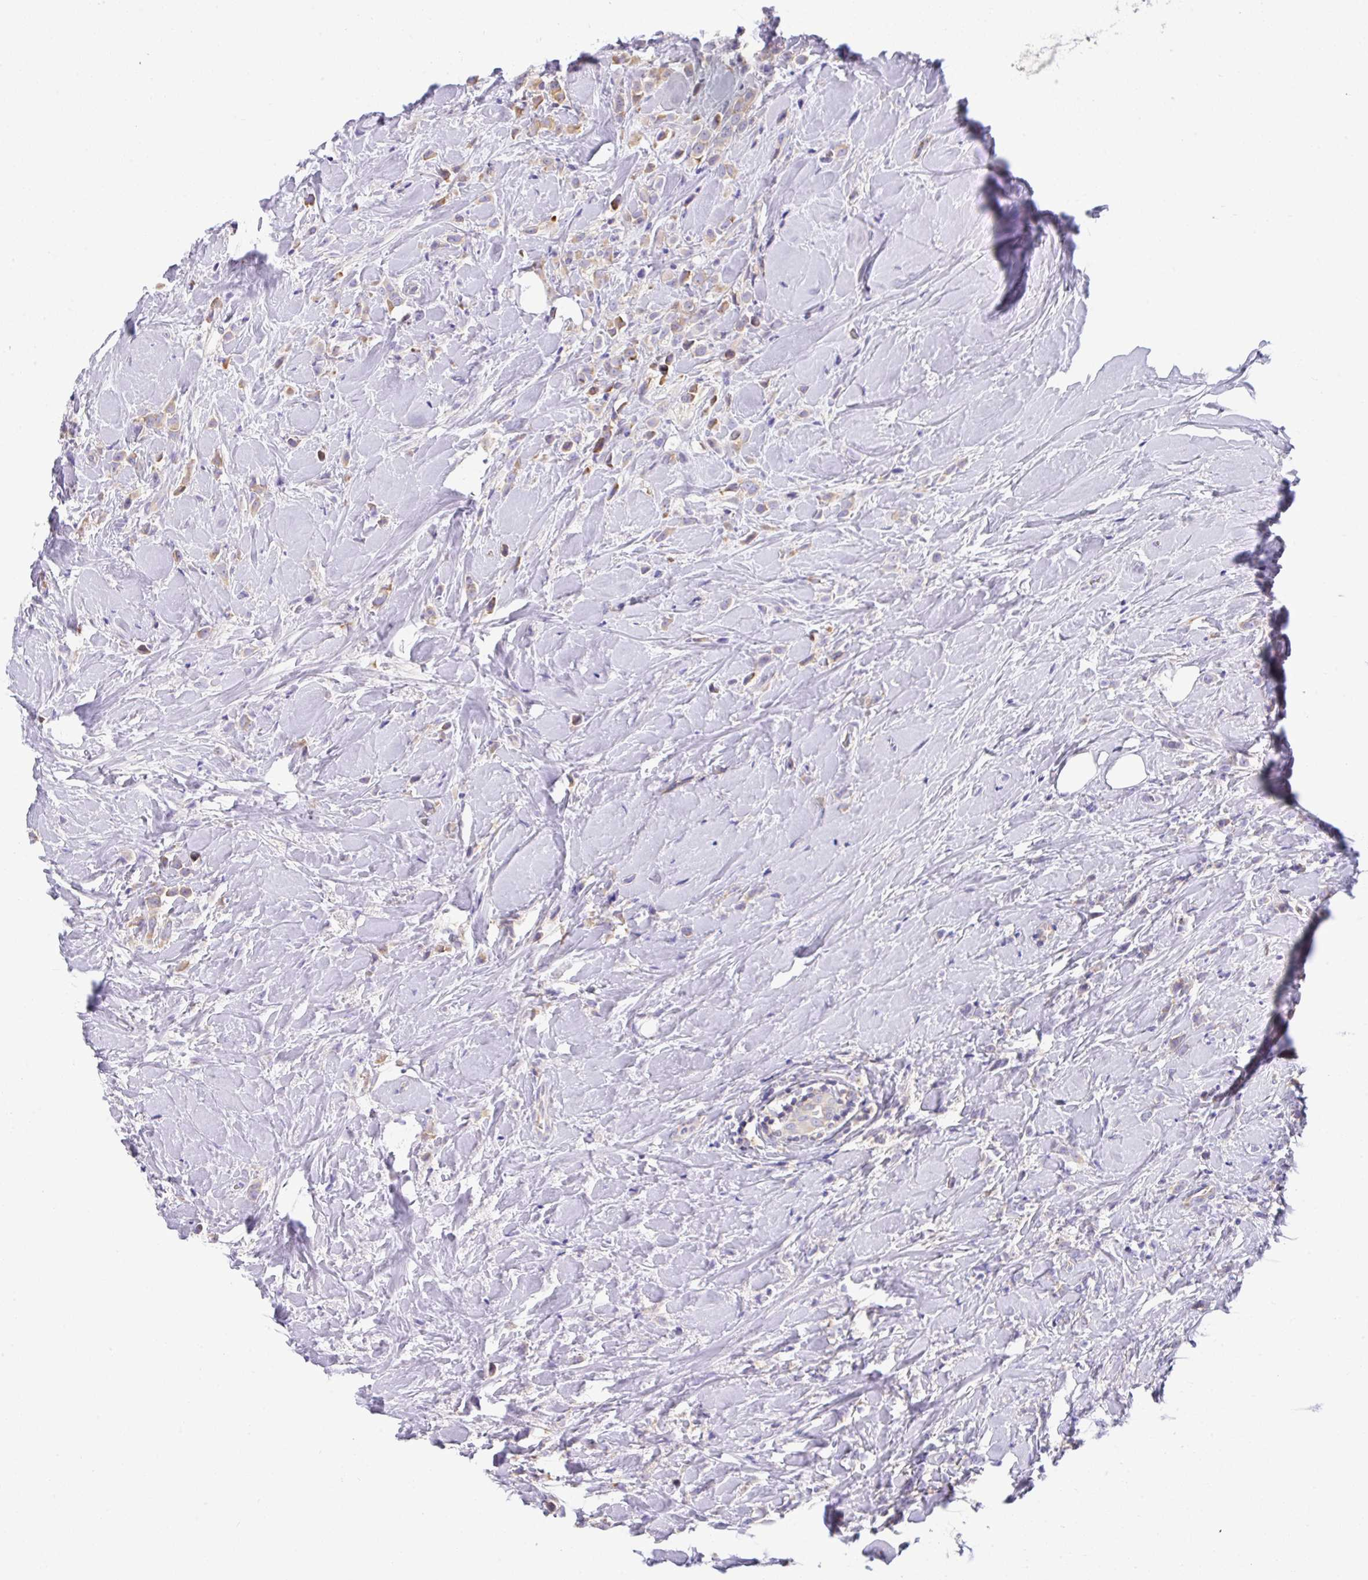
{"staining": {"intensity": "weak", "quantity": "25%-75%", "location": "cytoplasmic/membranous"}, "tissue": "breast cancer", "cell_type": "Tumor cells", "image_type": "cancer", "snomed": [{"axis": "morphology", "description": "Duct carcinoma"}, {"axis": "topography", "description": "Breast"}], "caption": "Immunohistochemical staining of breast invasive ductal carcinoma demonstrates low levels of weak cytoplasmic/membranous positivity in approximately 25%-75% of tumor cells. (brown staining indicates protein expression, while blue staining denotes nuclei).", "gene": "GFPT2", "patient": {"sex": "female", "age": 80}}